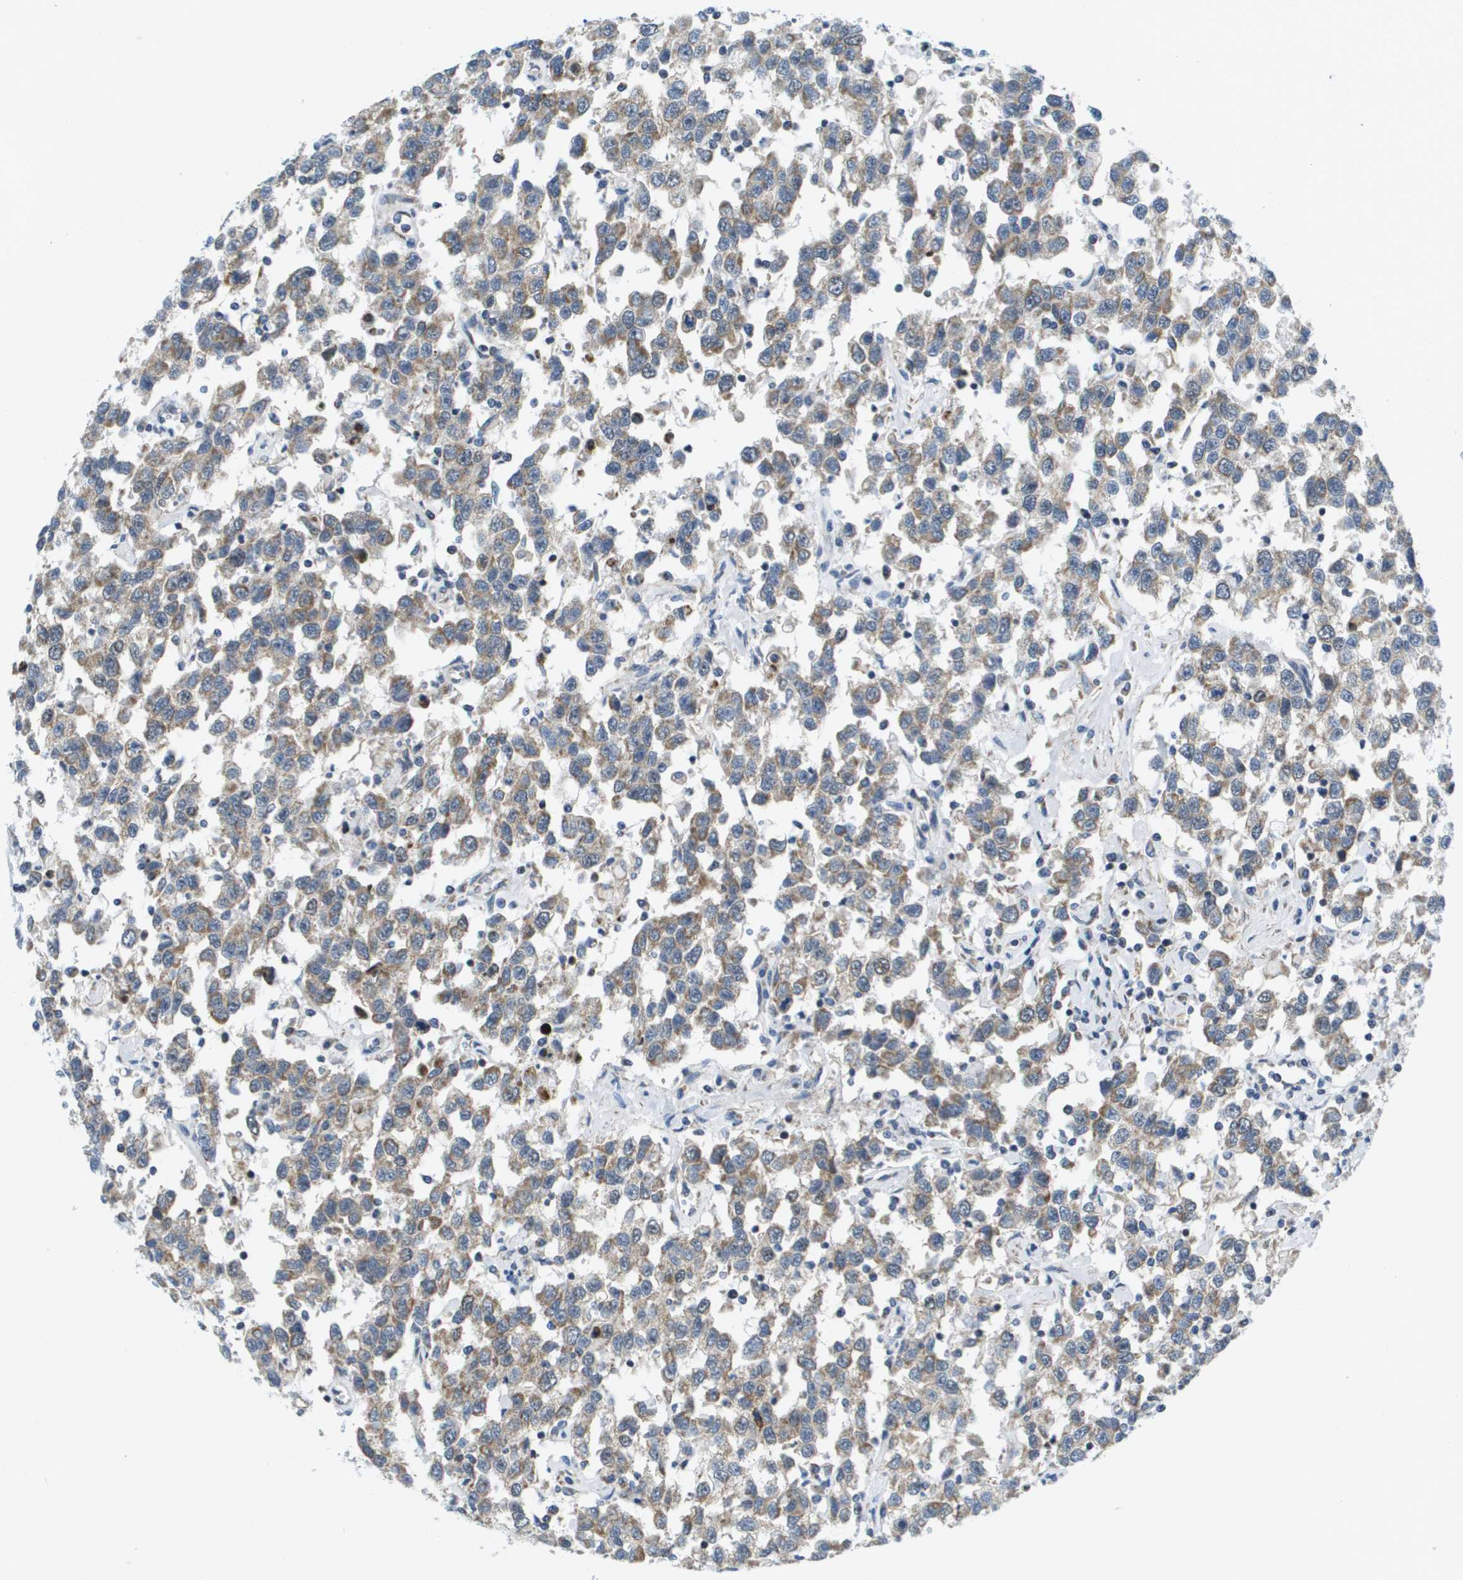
{"staining": {"intensity": "weak", "quantity": "<25%", "location": "cytoplasmic/membranous"}, "tissue": "testis cancer", "cell_type": "Tumor cells", "image_type": "cancer", "snomed": [{"axis": "morphology", "description": "Seminoma, NOS"}, {"axis": "topography", "description": "Testis"}], "caption": "A high-resolution photomicrograph shows immunohistochemistry staining of testis cancer (seminoma), which exhibits no significant positivity in tumor cells.", "gene": "KRT23", "patient": {"sex": "male", "age": 41}}